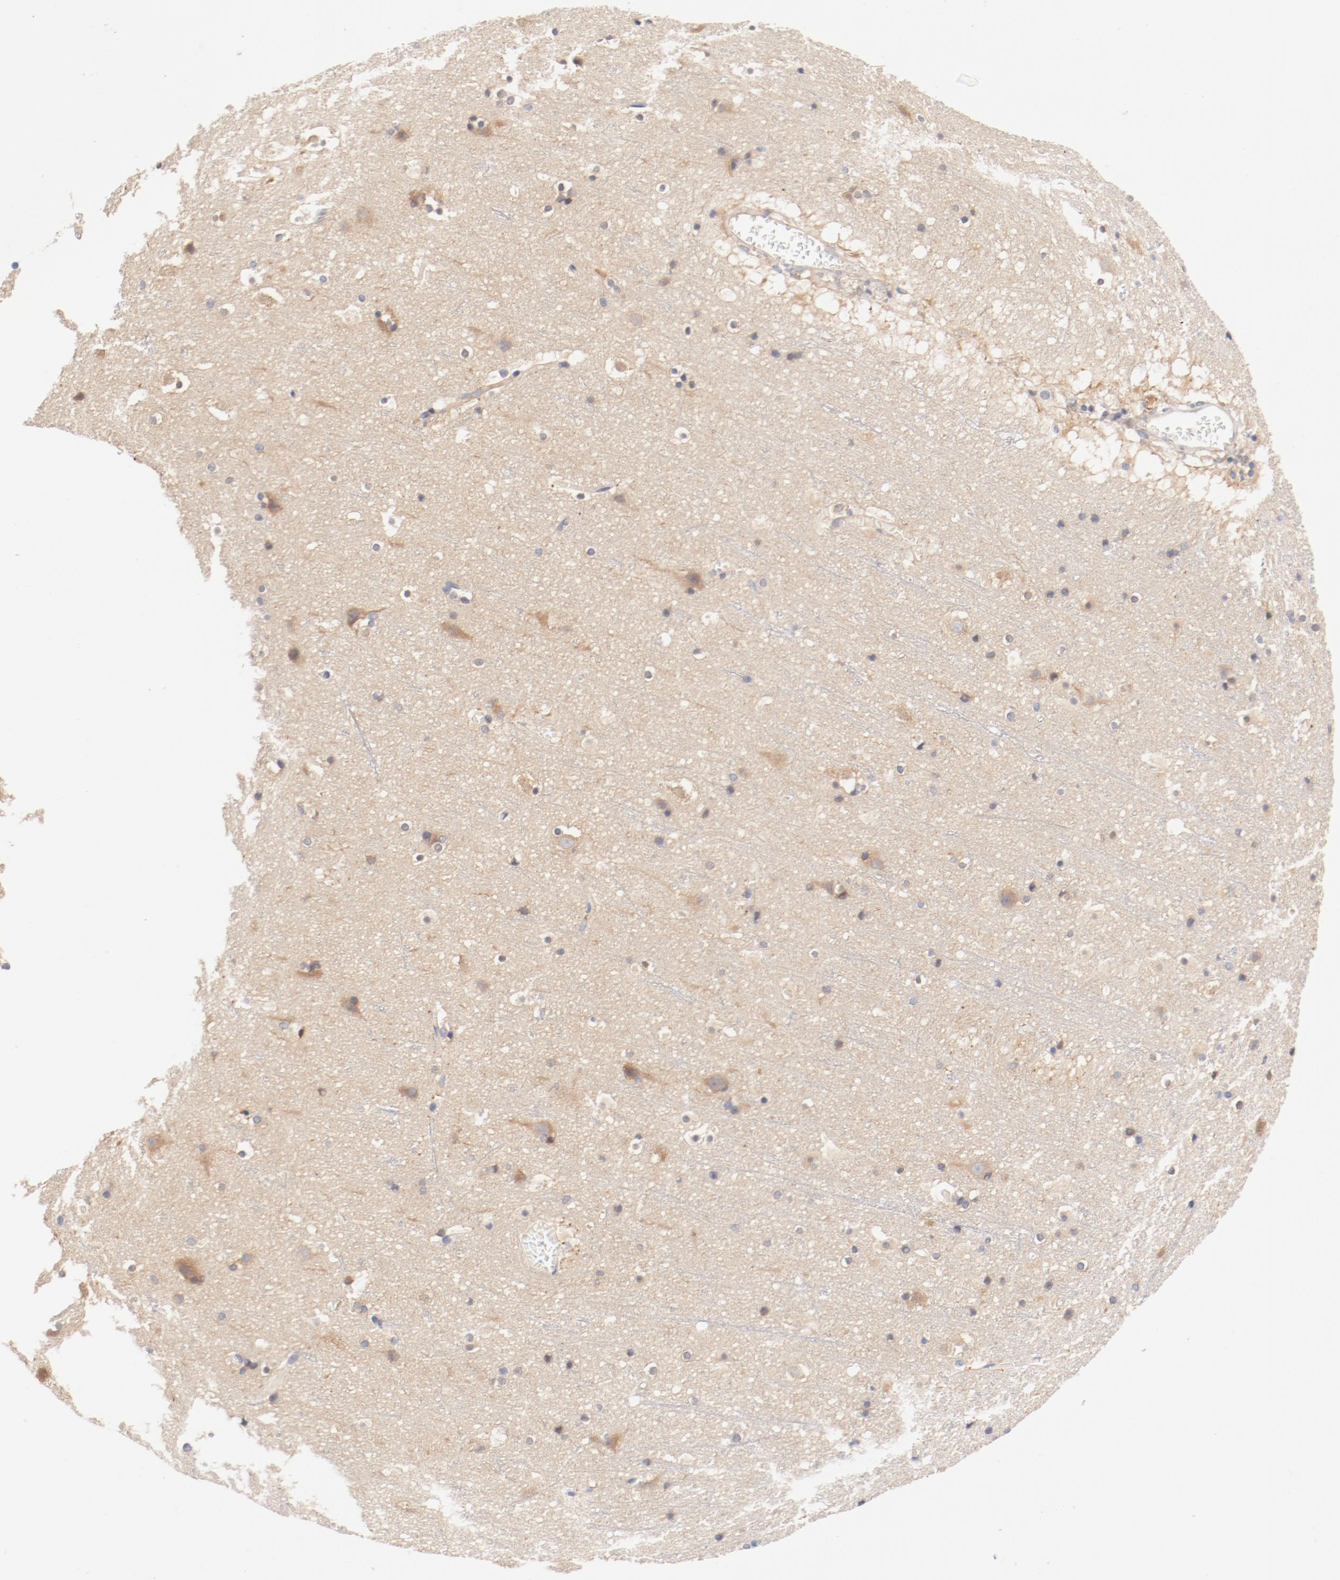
{"staining": {"intensity": "weak", "quantity": ">75%", "location": "cytoplasmic/membranous"}, "tissue": "cerebral cortex", "cell_type": "Endothelial cells", "image_type": "normal", "snomed": [{"axis": "morphology", "description": "Normal tissue, NOS"}, {"axis": "topography", "description": "Cerebral cortex"}], "caption": "Brown immunohistochemical staining in unremarkable cerebral cortex shows weak cytoplasmic/membranous expression in approximately >75% of endothelial cells. The staining was performed using DAB, with brown indicating positive protein expression. Nuclei are stained blue with hematoxylin.", "gene": "DYNC1H1", "patient": {"sex": "male", "age": 45}}